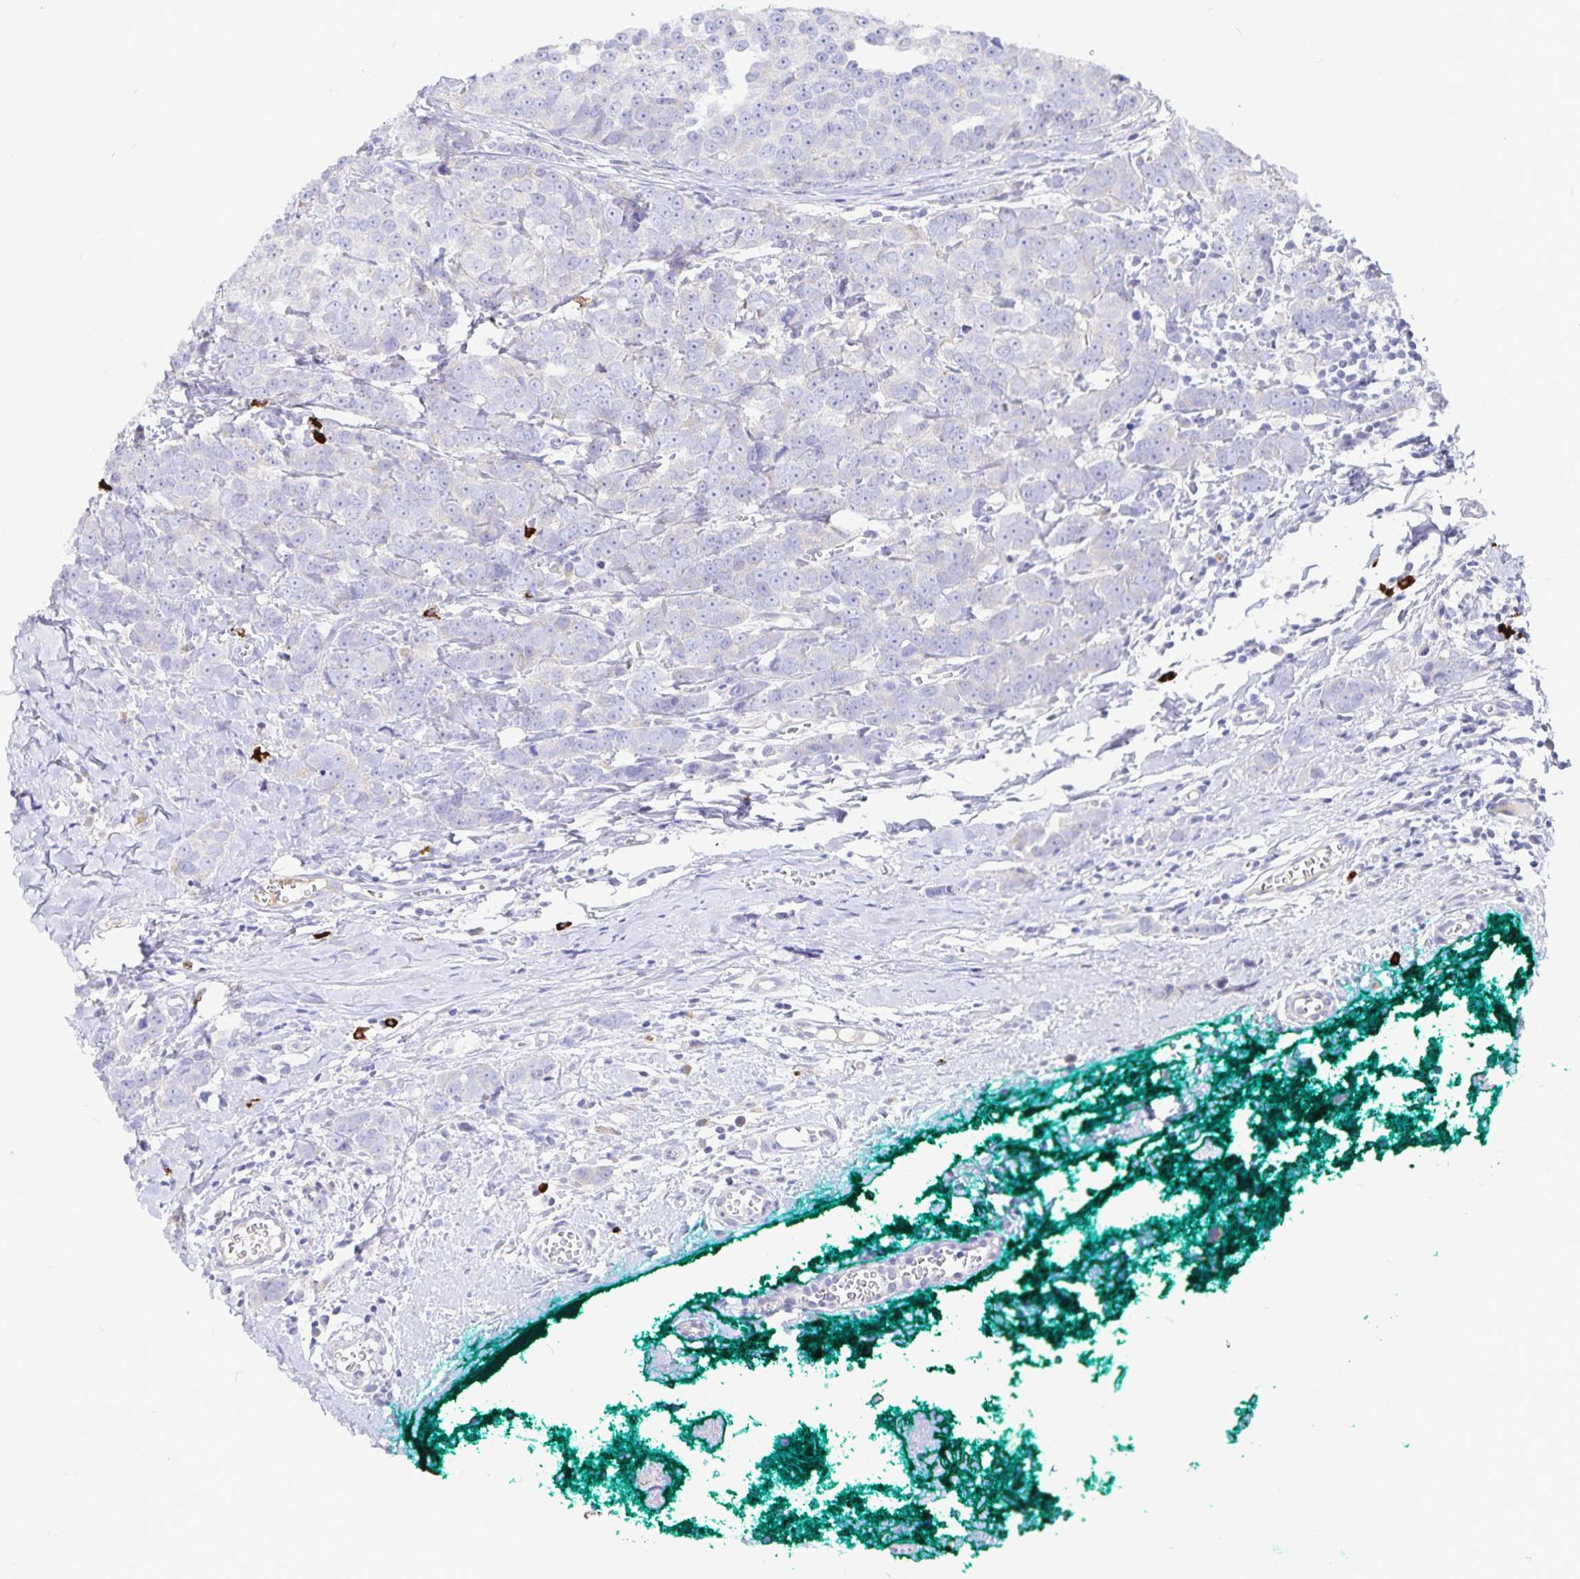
{"staining": {"intensity": "negative", "quantity": "none", "location": "none"}, "tissue": "breast cancer", "cell_type": "Tumor cells", "image_type": "cancer", "snomed": [{"axis": "morphology", "description": "Duct carcinoma"}, {"axis": "topography", "description": "Breast"}], "caption": "The IHC image has no significant positivity in tumor cells of breast invasive ductal carcinoma tissue.", "gene": "PKHD1", "patient": {"sex": "female", "age": 80}}